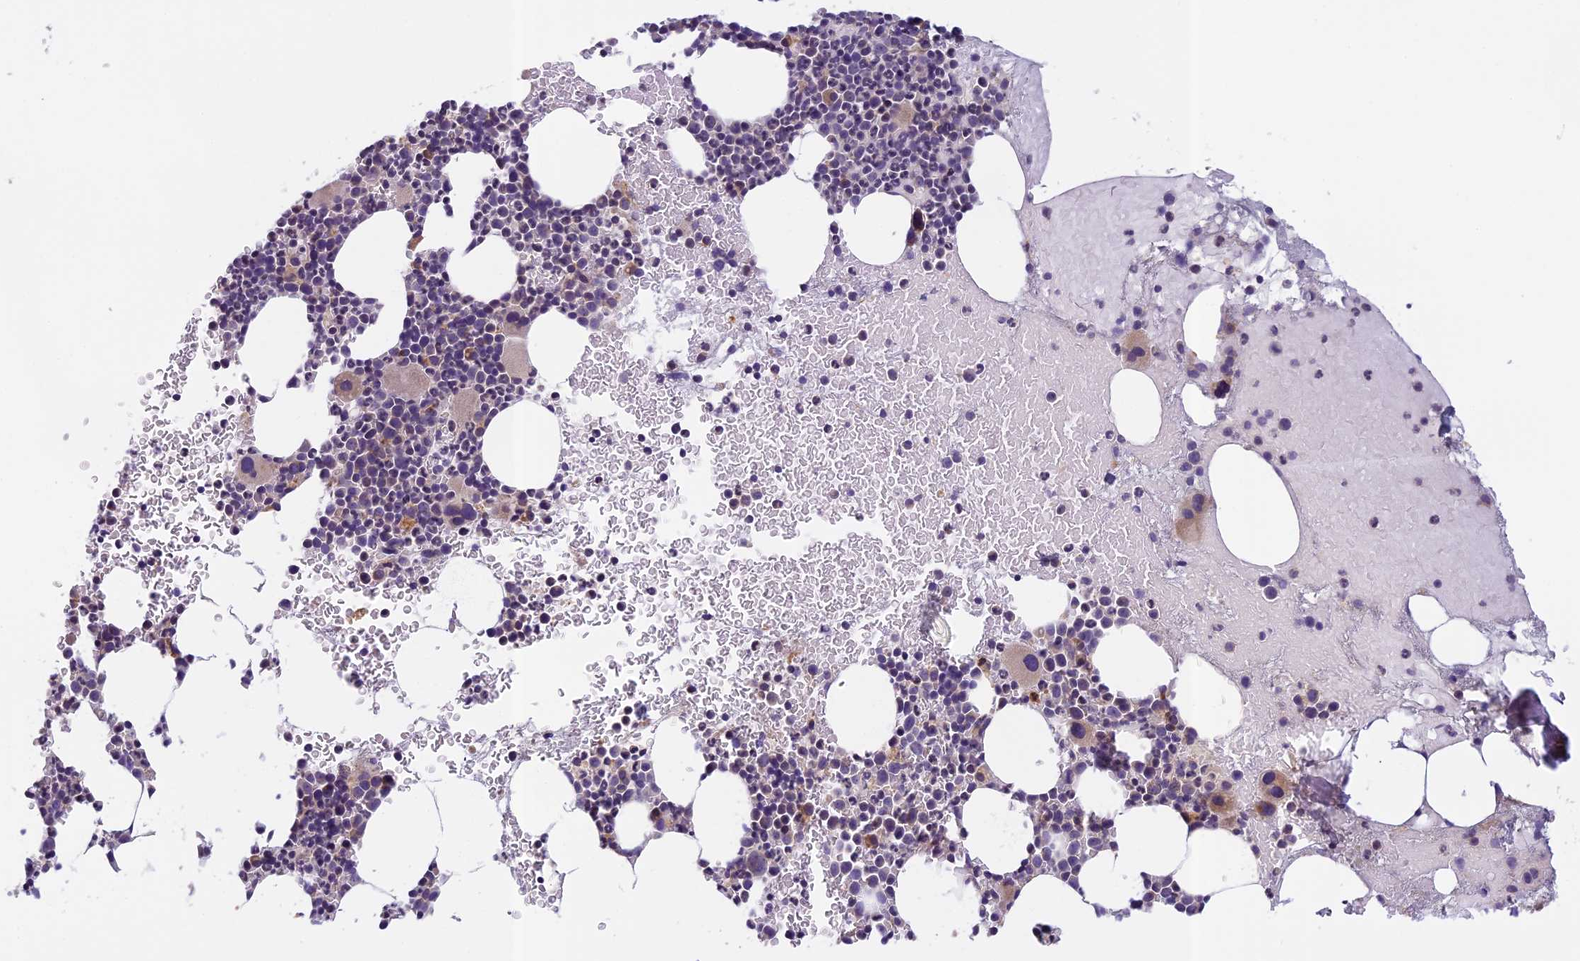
{"staining": {"intensity": "negative", "quantity": "none", "location": "none"}, "tissue": "bone marrow", "cell_type": "Hematopoietic cells", "image_type": "normal", "snomed": [{"axis": "morphology", "description": "Normal tissue, NOS"}, {"axis": "topography", "description": "Bone marrow"}], "caption": "This is a photomicrograph of immunohistochemistry staining of normal bone marrow, which shows no expression in hematopoietic cells.", "gene": "SEMA7A", "patient": {"sex": "female", "age": 83}}